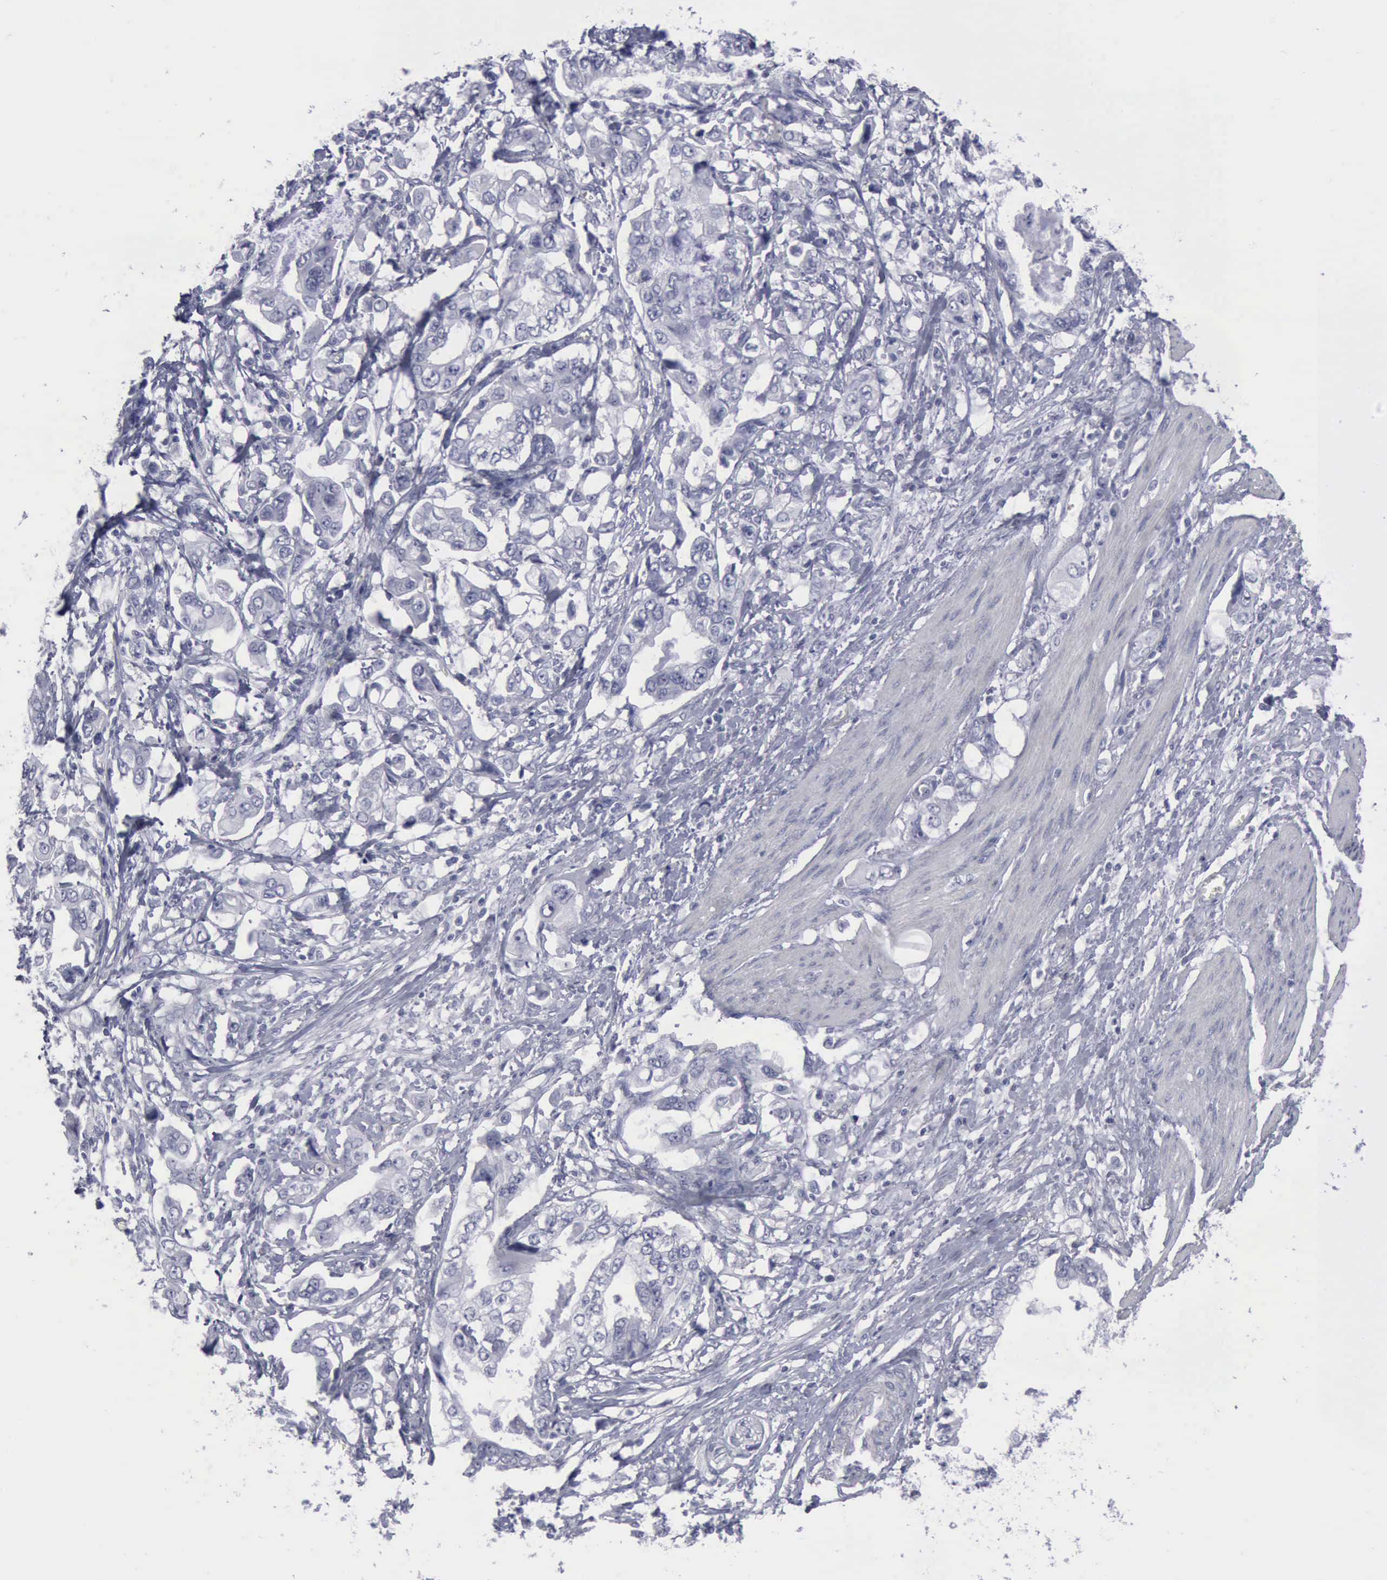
{"staining": {"intensity": "negative", "quantity": "none", "location": "none"}, "tissue": "stomach cancer", "cell_type": "Tumor cells", "image_type": "cancer", "snomed": [{"axis": "morphology", "description": "Adenocarcinoma, NOS"}, {"axis": "topography", "description": "Pancreas"}, {"axis": "topography", "description": "Stomach, upper"}], "caption": "DAB immunohistochemical staining of human stomach cancer demonstrates no significant staining in tumor cells. Brightfield microscopy of IHC stained with DAB (3,3'-diaminobenzidine) (brown) and hematoxylin (blue), captured at high magnification.", "gene": "KRT13", "patient": {"sex": "male", "age": 77}}